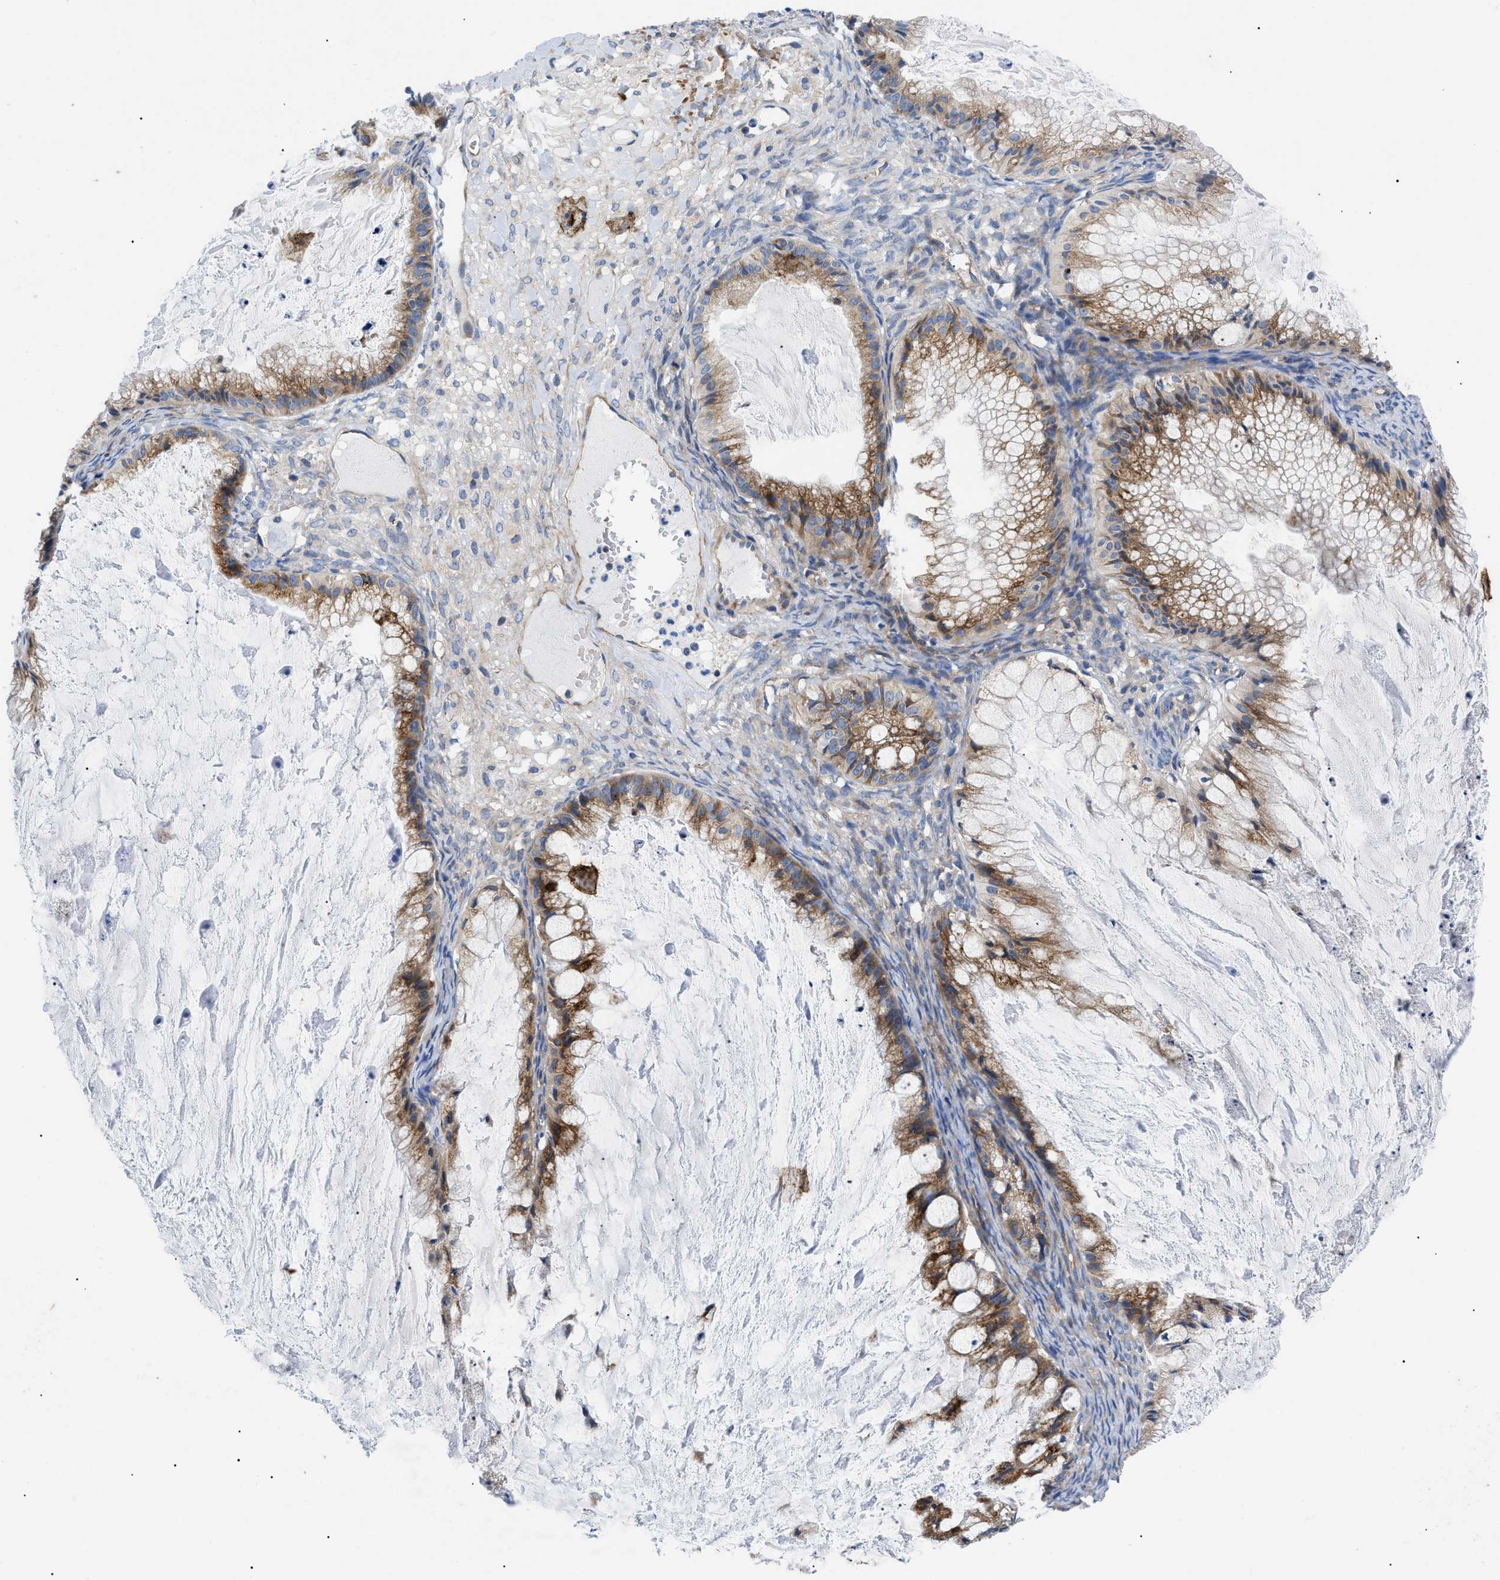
{"staining": {"intensity": "moderate", "quantity": ">75%", "location": "cytoplasmic/membranous"}, "tissue": "ovarian cancer", "cell_type": "Tumor cells", "image_type": "cancer", "snomed": [{"axis": "morphology", "description": "Cystadenocarcinoma, mucinous, NOS"}, {"axis": "topography", "description": "Ovary"}], "caption": "The immunohistochemical stain labels moderate cytoplasmic/membranous expression in tumor cells of ovarian cancer tissue.", "gene": "HSPB8", "patient": {"sex": "female", "age": 57}}